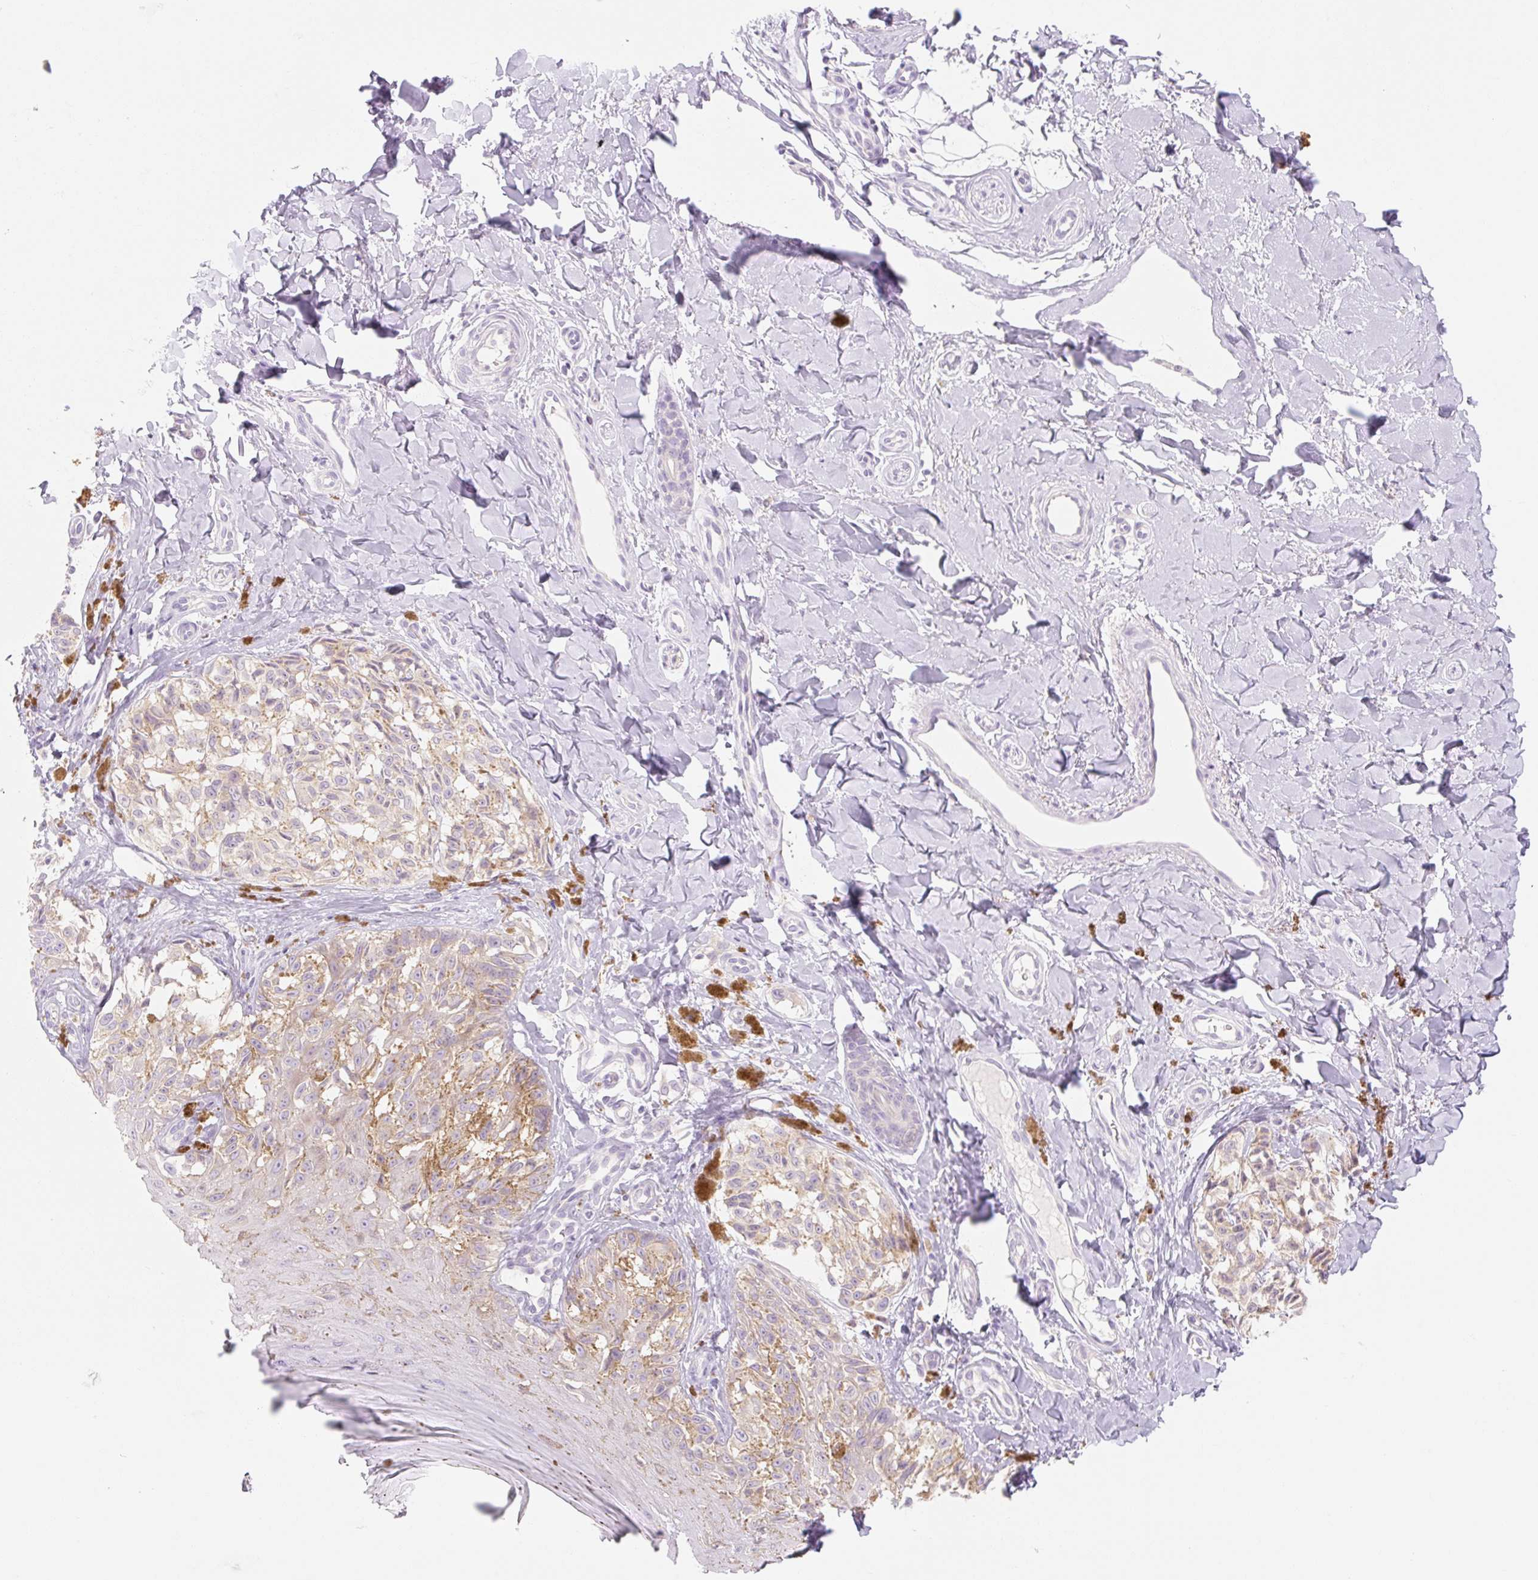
{"staining": {"intensity": "weak", "quantity": ">75%", "location": "cytoplasmic/membranous"}, "tissue": "melanoma", "cell_type": "Tumor cells", "image_type": "cancer", "snomed": [{"axis": "morphology", "description": "Malignant melanoma, NOS"}, {"axis": "topography", "description": "Skin"}], "caption": "Approximately >75% of tumor cells in human malignant melanoma reveal weak cytoplasmic/membranous protein staining as visualized by brown immunohistochemical staining.", "gene": "MYO1D", "patient": {"sex": "female", "age": 65}}